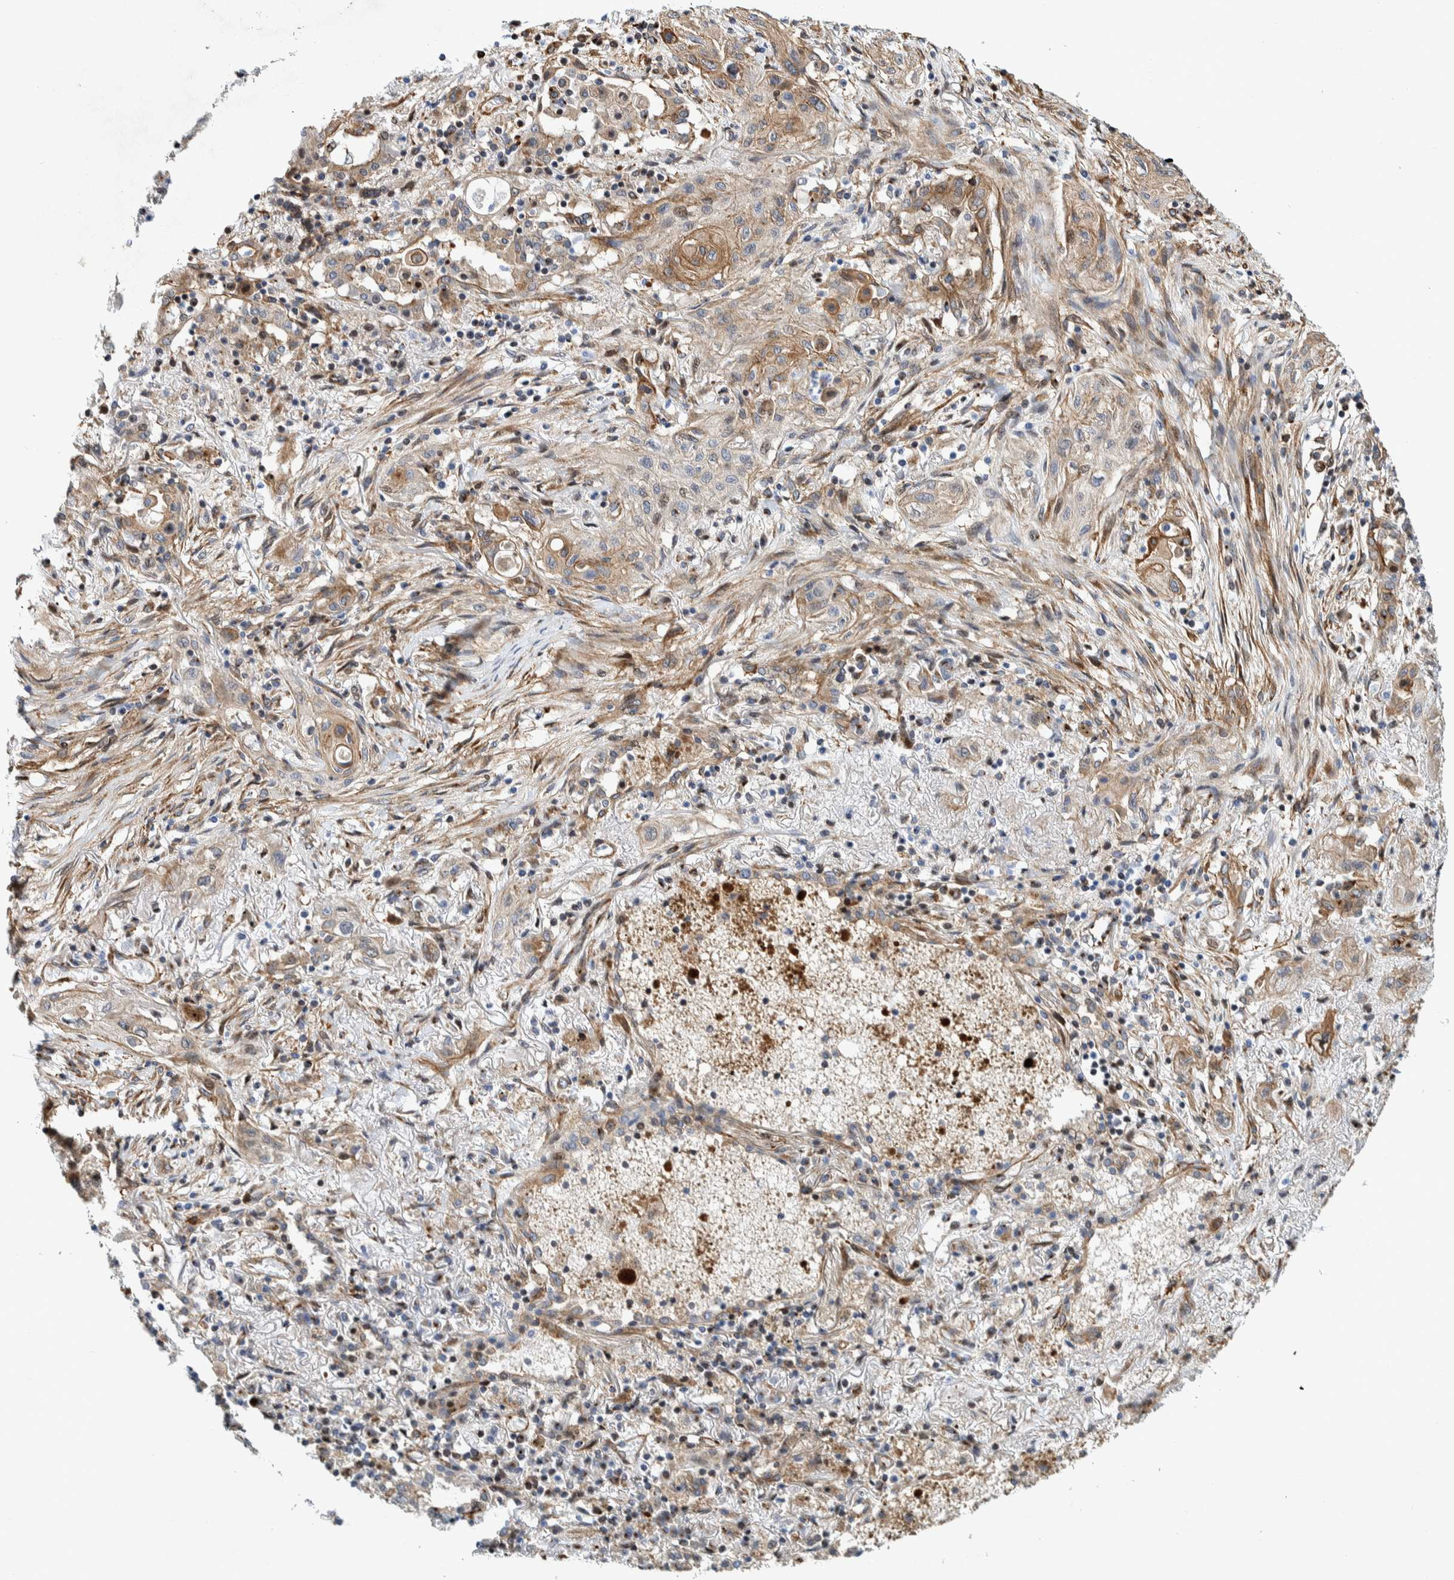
{"staining": {"intensity": "weak", "quantity": "25%-75%", "location": "cytoplasmic/membranous"}, "tissue": "lung cancer", "cell_type": "Tumor cells", "image_type": "cancer", "snomed": [{"axis": "morphology", "description": "Squamous cell carcinoma, NOS"}, {"axis": "topography", "description": "Lung"}], "caption": "Lung cancer (squamous cell carcinoma) stained with a protein marker reveals weak staining in tumor cells.", "gene": "CCDC57", "patient": {"sex": "female", "age": 47}}